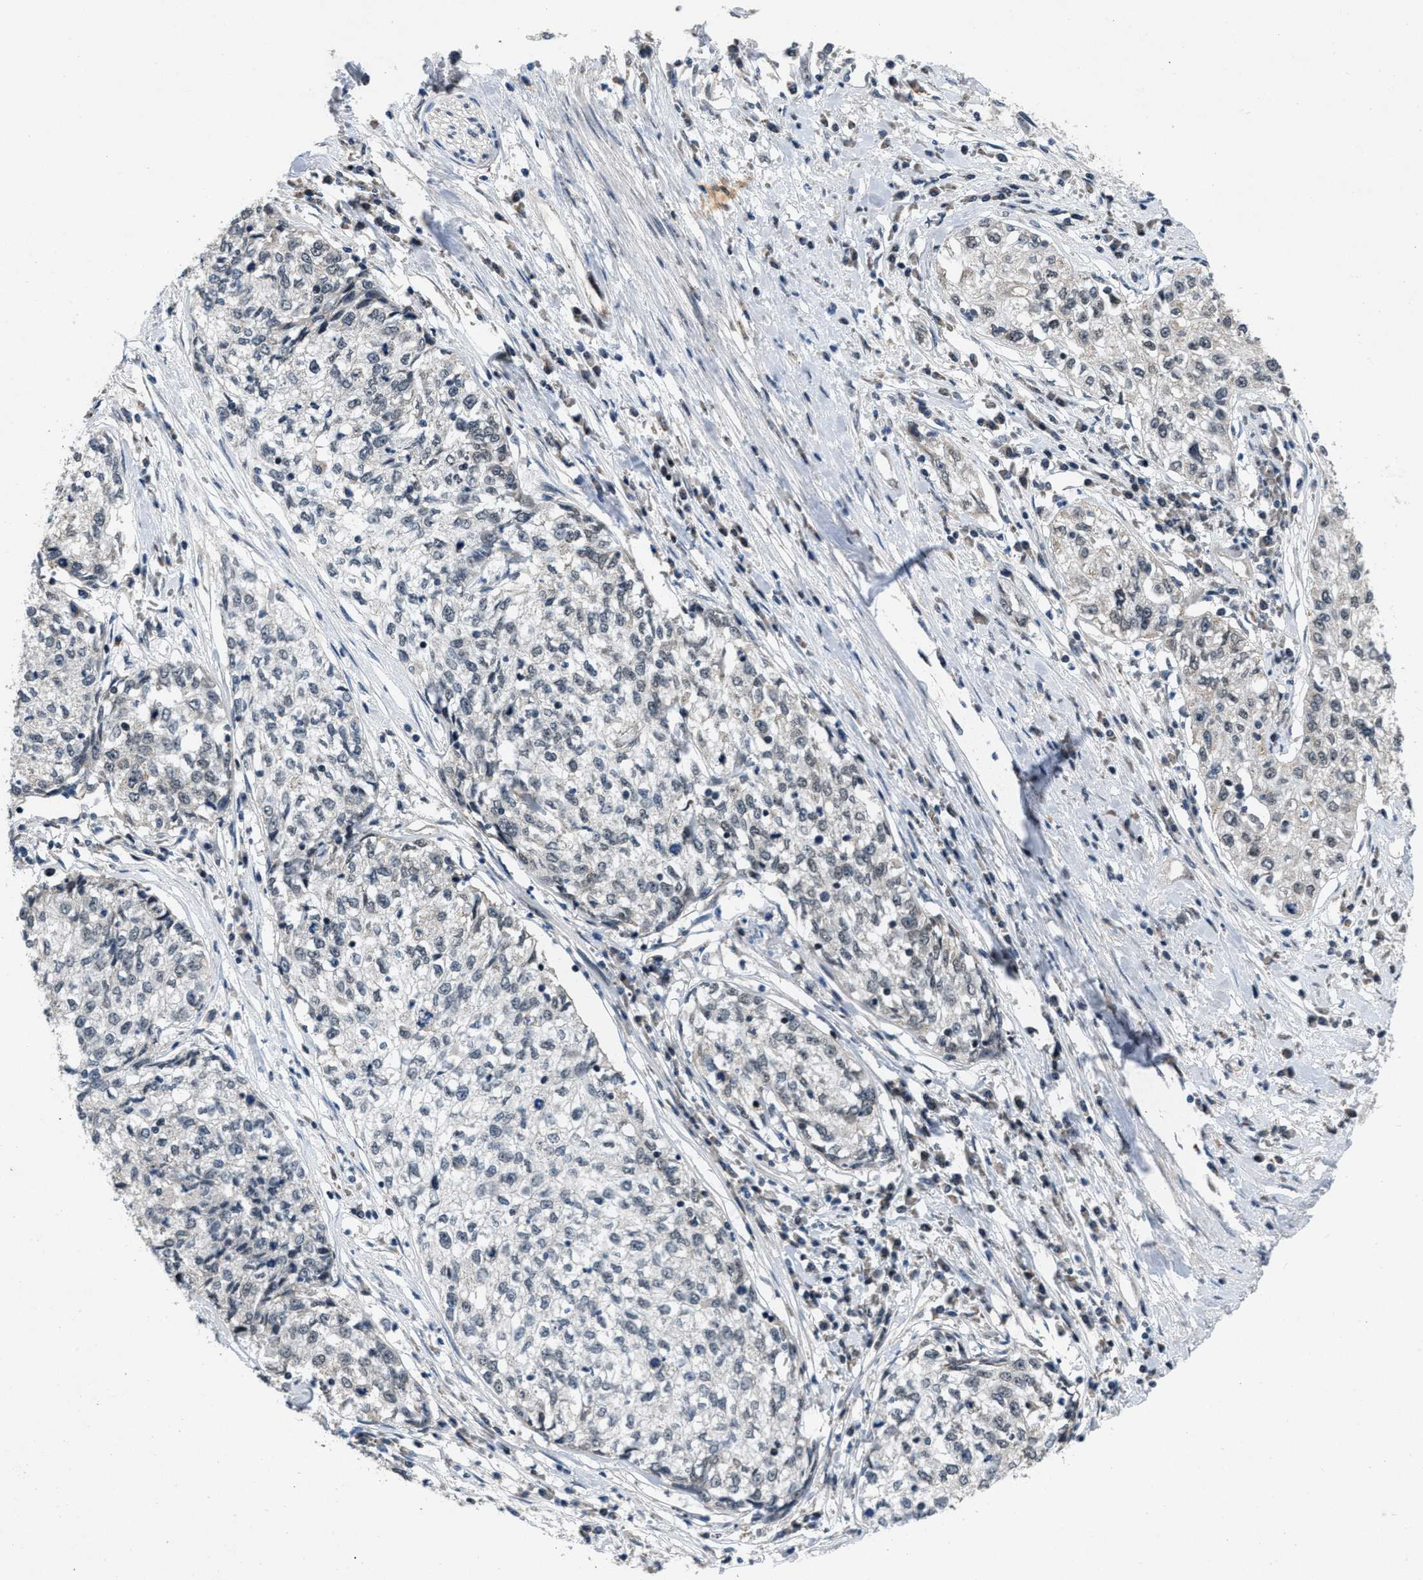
{"staining": {"intensity": "negative", "quantity": "none", "location": "none"}, "tissue": "cervical cancer", "cell_type": "Tumor cells", "image_type": "cancer", "snomed": [{"axis": "morphology", "description": "Squamous cell carcinoma, NOS"}, {"axis": "topography", "description": "Cervix"}], "caption": "A micrograph of human cervical squamous cell carcinoma is negative for staining in tumor cells. The staining was performed using DAB (3,3'-diaminobenzidine) to visualize the protein expression in brown, while the nuclei were stained in blue with hematoxylin (Magnification: 20x).", "gene": "ZNHIT1", "patient": {"sex": "female", "age": 57}}